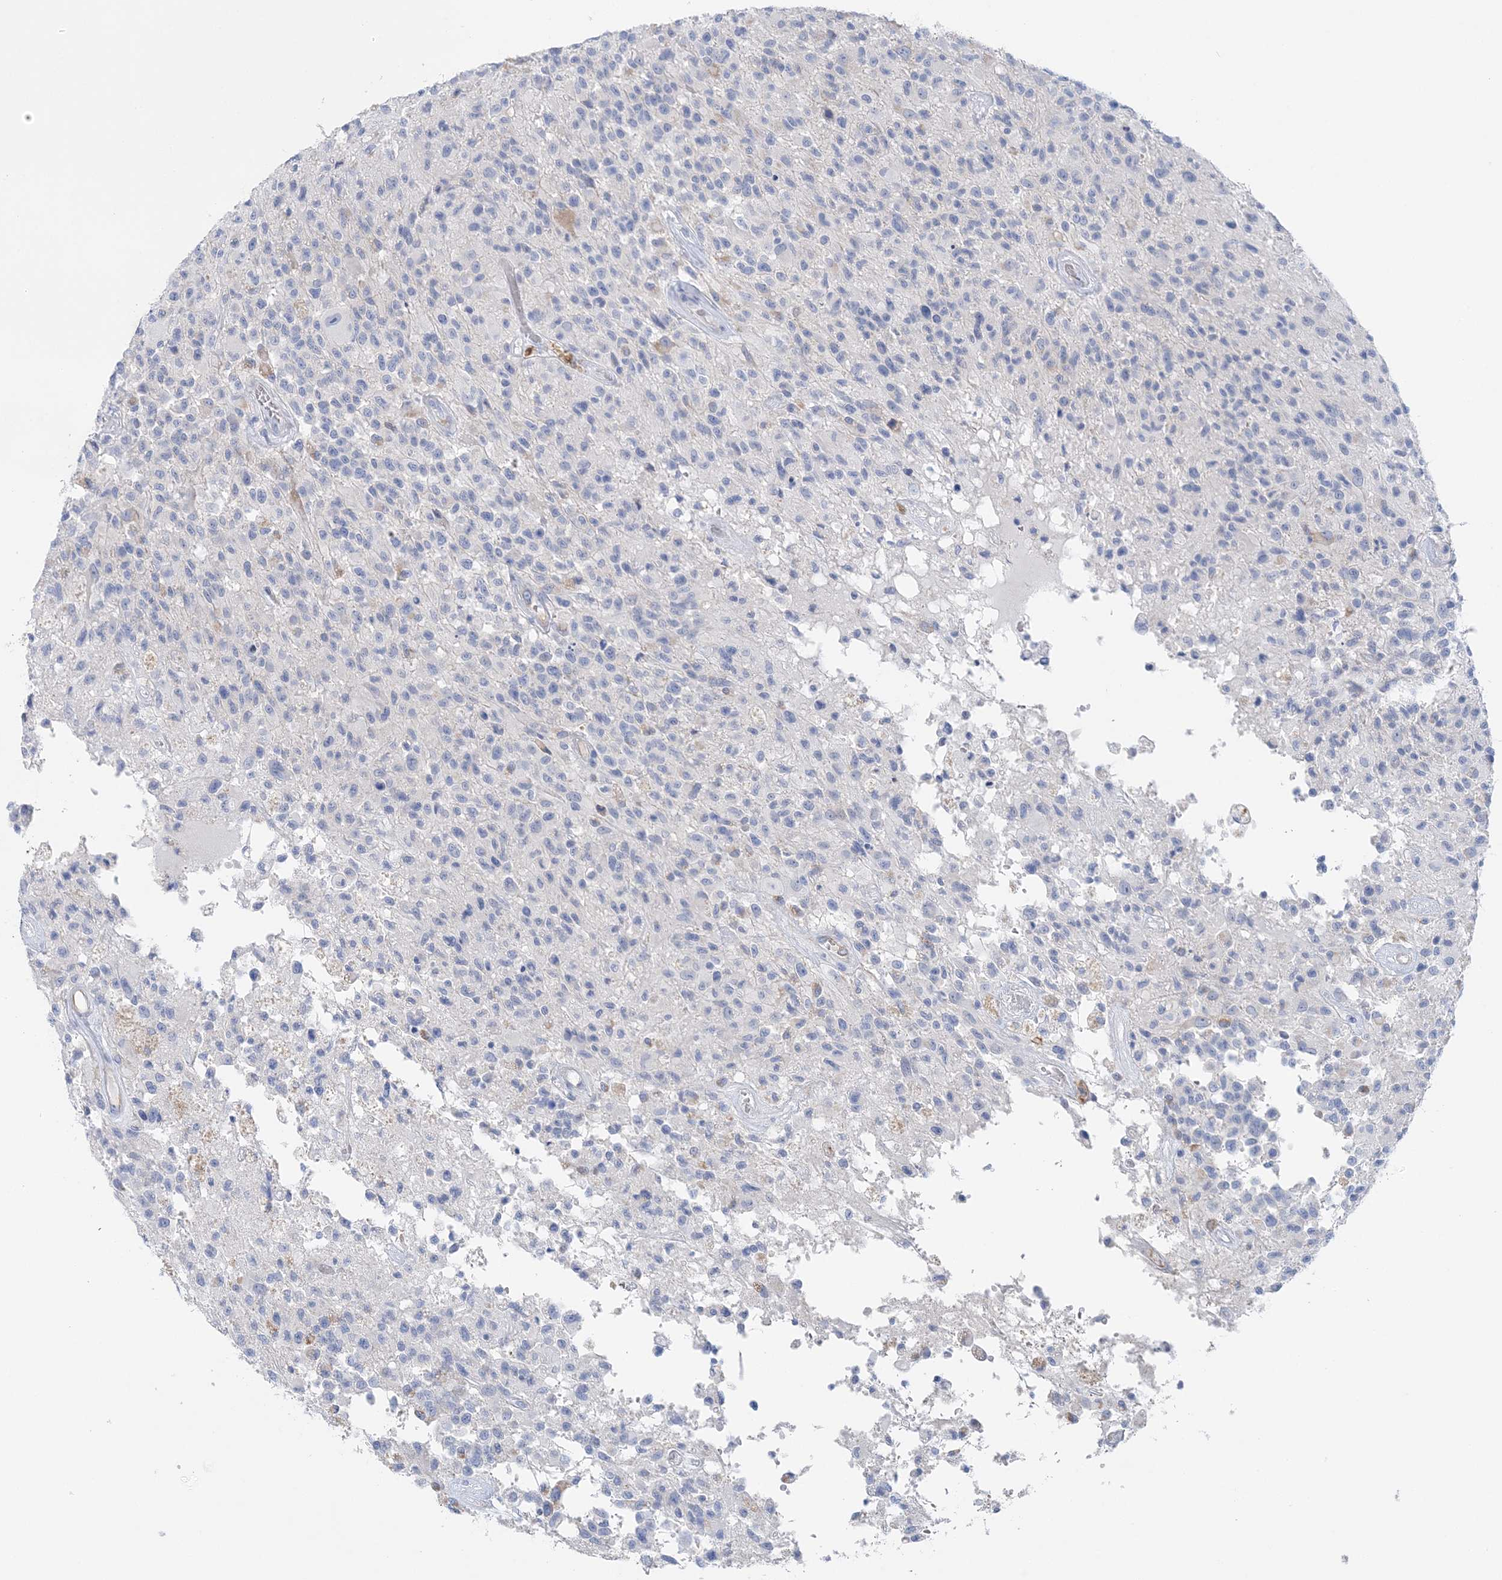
{"staining": {"intensity": "negative", "quantity": "none", "location": "none"}, "tissue": "glioma", "cell_type": "Tumor cells", "image_type": "cancer", "snomed": [{"axis": "morphology", "description": "Glioma, malignant, High grade"}, {"axis": "morphology", "description": "Glioblastoma, NOS"}, {"axis": "topography", "description": "Brain"}], "caption": "An image of malignant high-grade glioma stained for a protein shows no brown staining in tumor cells. The staining was performed using DAB (3,3'-diaminobenzidine) to visualize the protein expression in brown, while the nuclei were stained in blue with hematoxylin (Magnification: 20x).", "gene": "SLC5A6", "patient": {"sex": "male", "age": 60}}